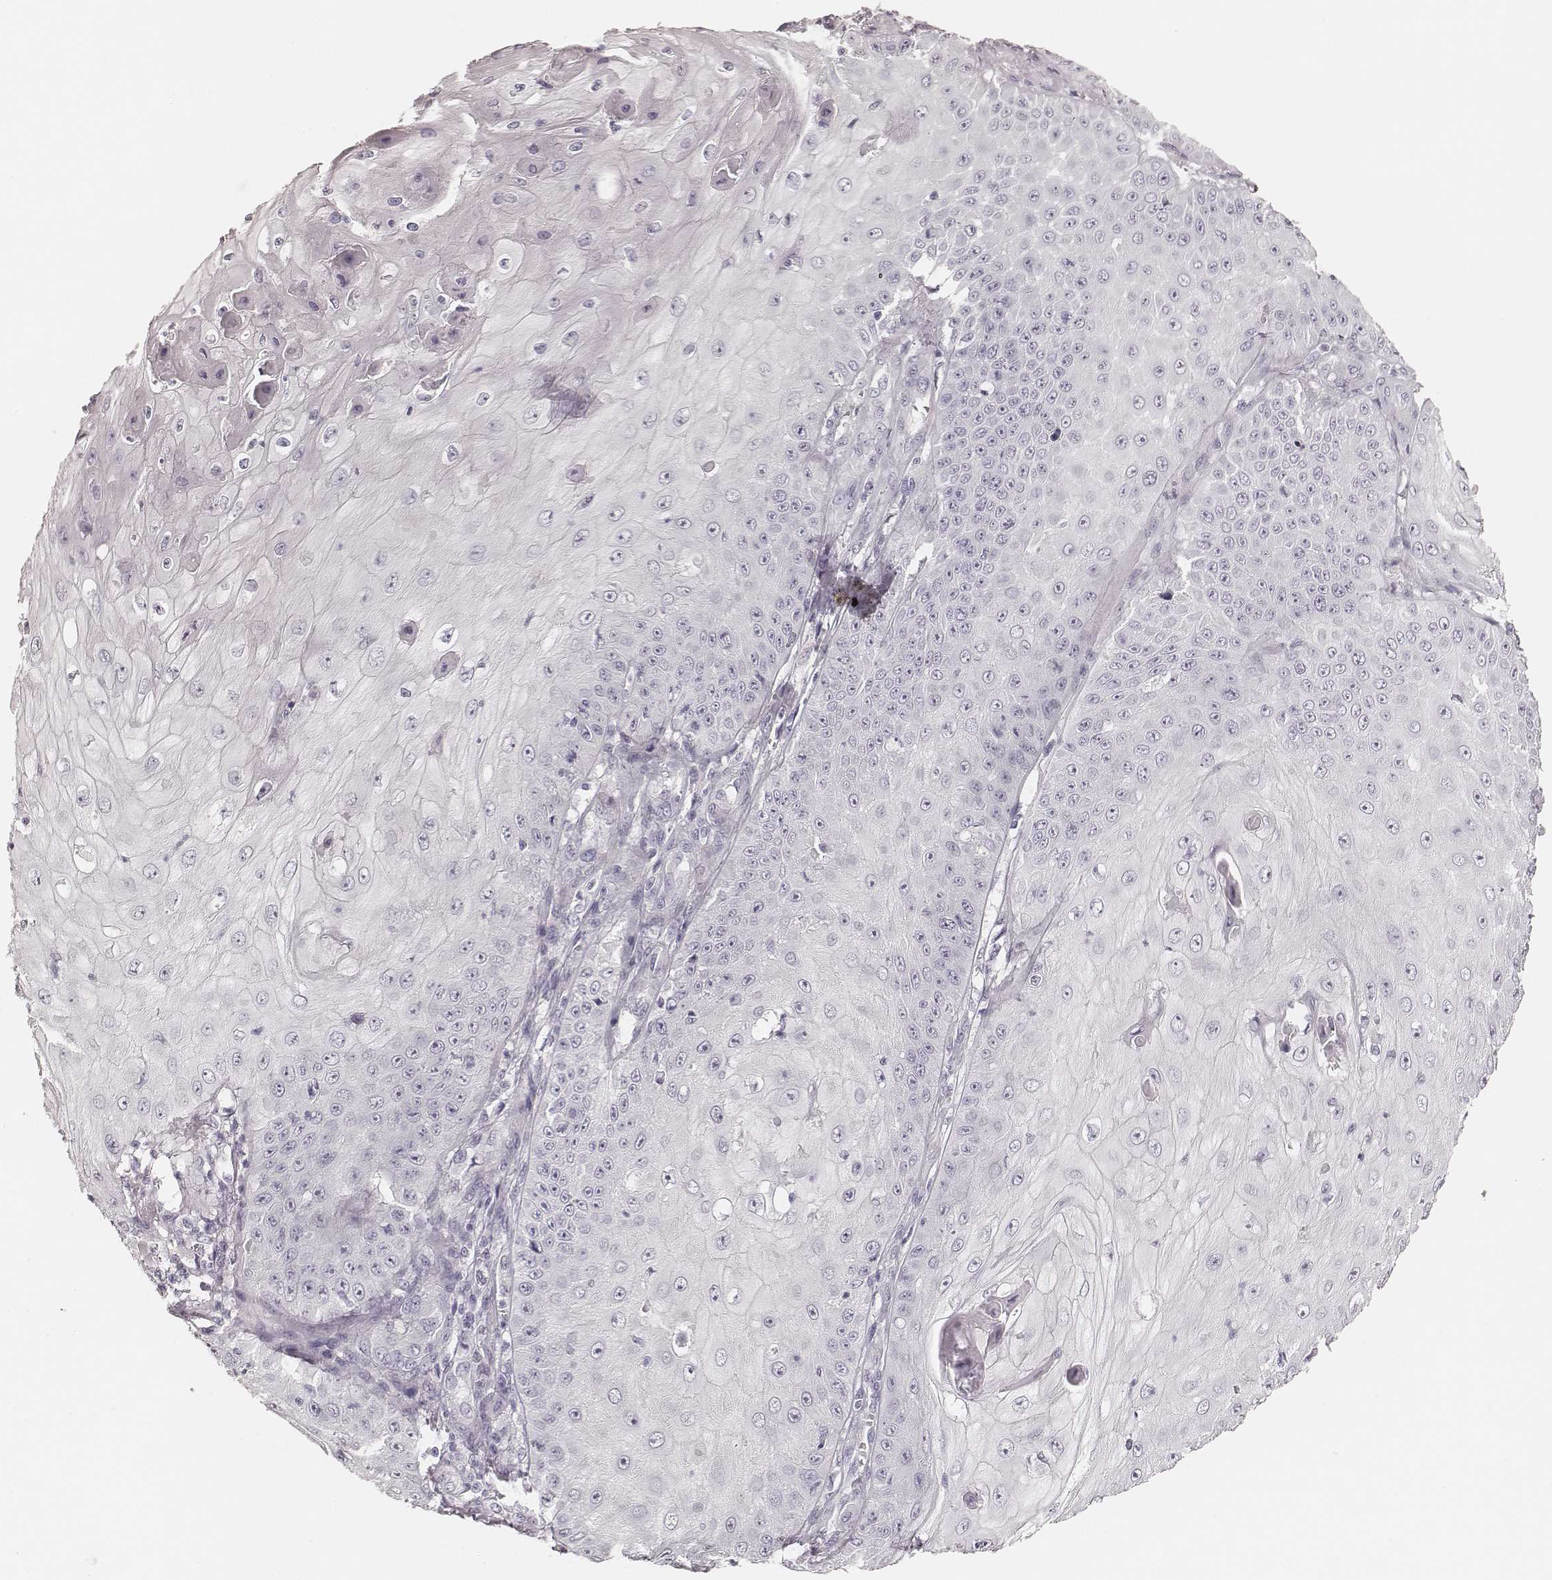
{"staining": {"intensity": "negative", "quantity": "none", "location": "none"}, "tissue": "skin cancer", "cell_type": "Tumor cells", "image_type": "cancer", "snomed": [{"axis": "morphology", "description": "Squamous cell carcinoma, NOS"}, {"axis": "topography", "description": "Skin"}], "caption": "A micrograph of human skin cancer (squamous cell carcinoma) is negative for staining in tumor cells.", "gene": "HNF4G", "patient": {"sex": "male", "age": 70}}